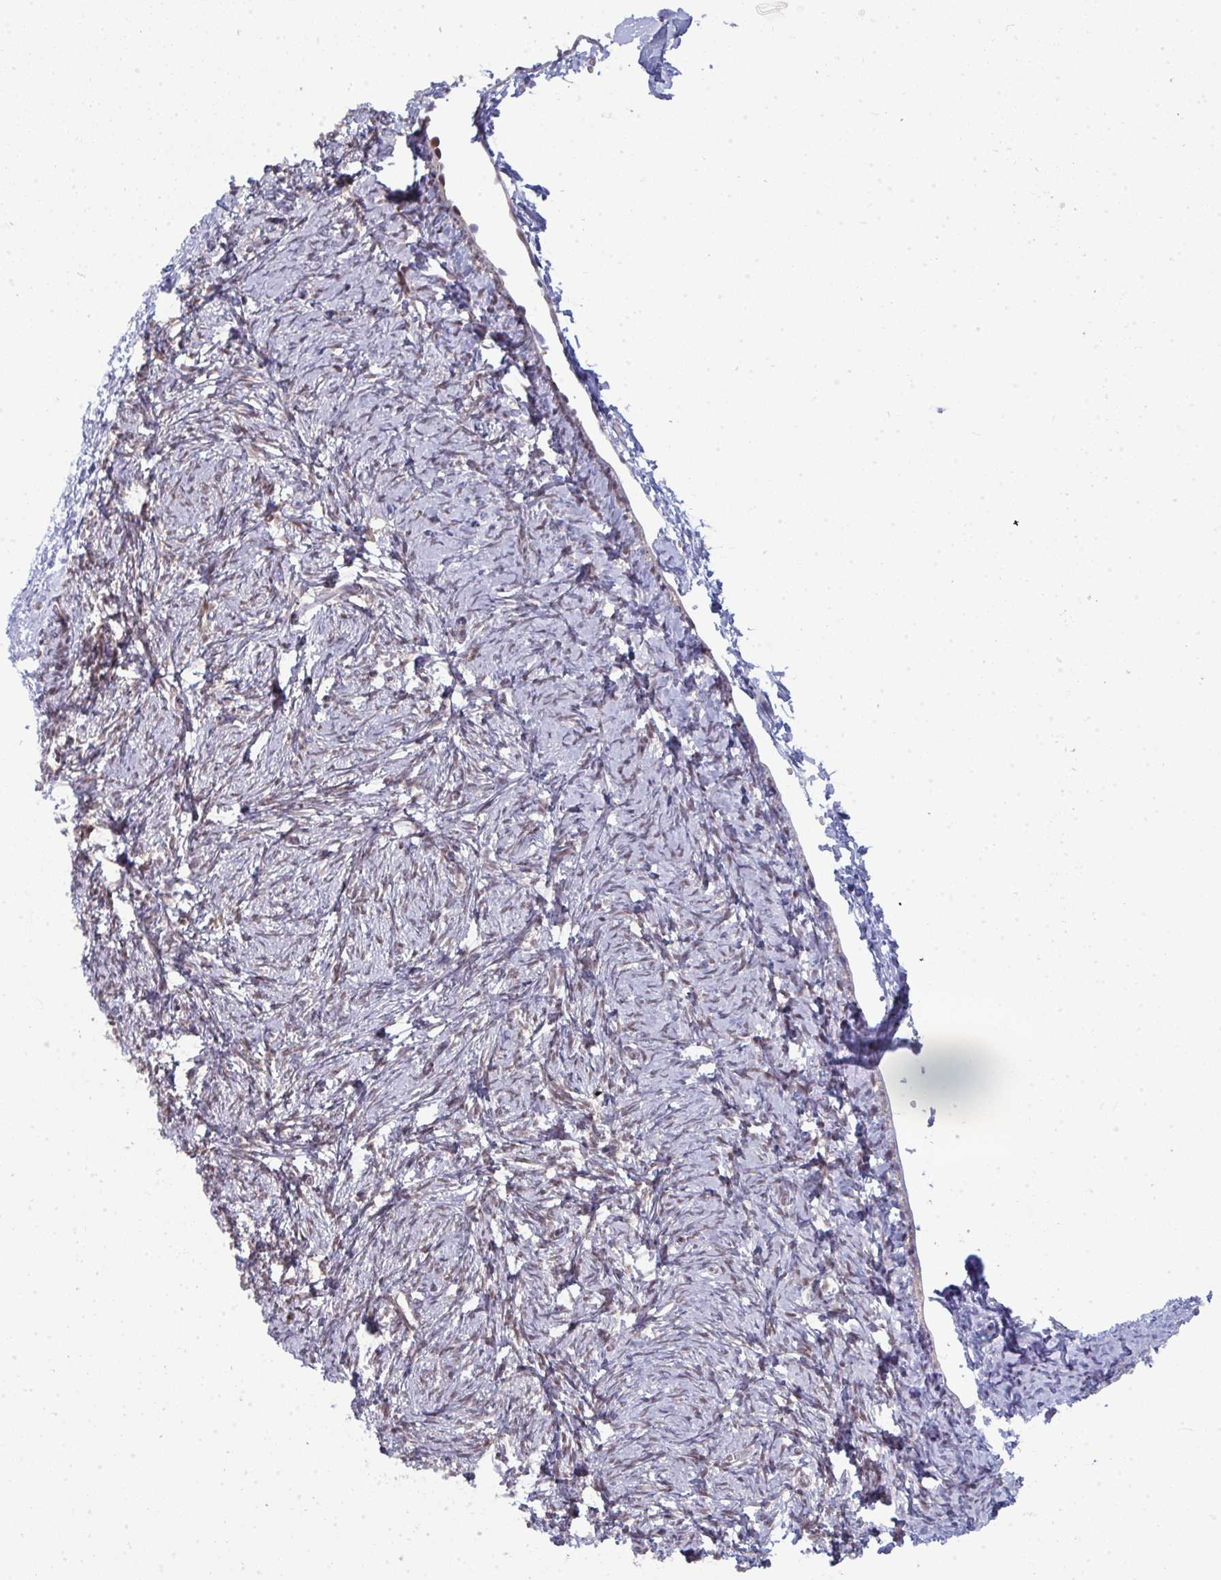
{"staining": {"intensity": "weak", "quantity": ">75%", "location": "cytoplasmic/membranous"}, "tissue": "ovary", "cell_type": "Follicle cells", "image_type": "normal", "snomed": [{"axis": "morphology", "description": "Normal tissue, NOS"}, {"axis": "topography", "description": "Ovary"}], "caption": "Brown immunohistochemical staining in normal ovary reveals weak cytoplasmic/membranous staining in approximately >75% of follicle cells. (DAB IHC, brown staining for protein, blue staining for nuclei).", "gene": "ATF1", "patient": {"sex": "female", "age": 41}}